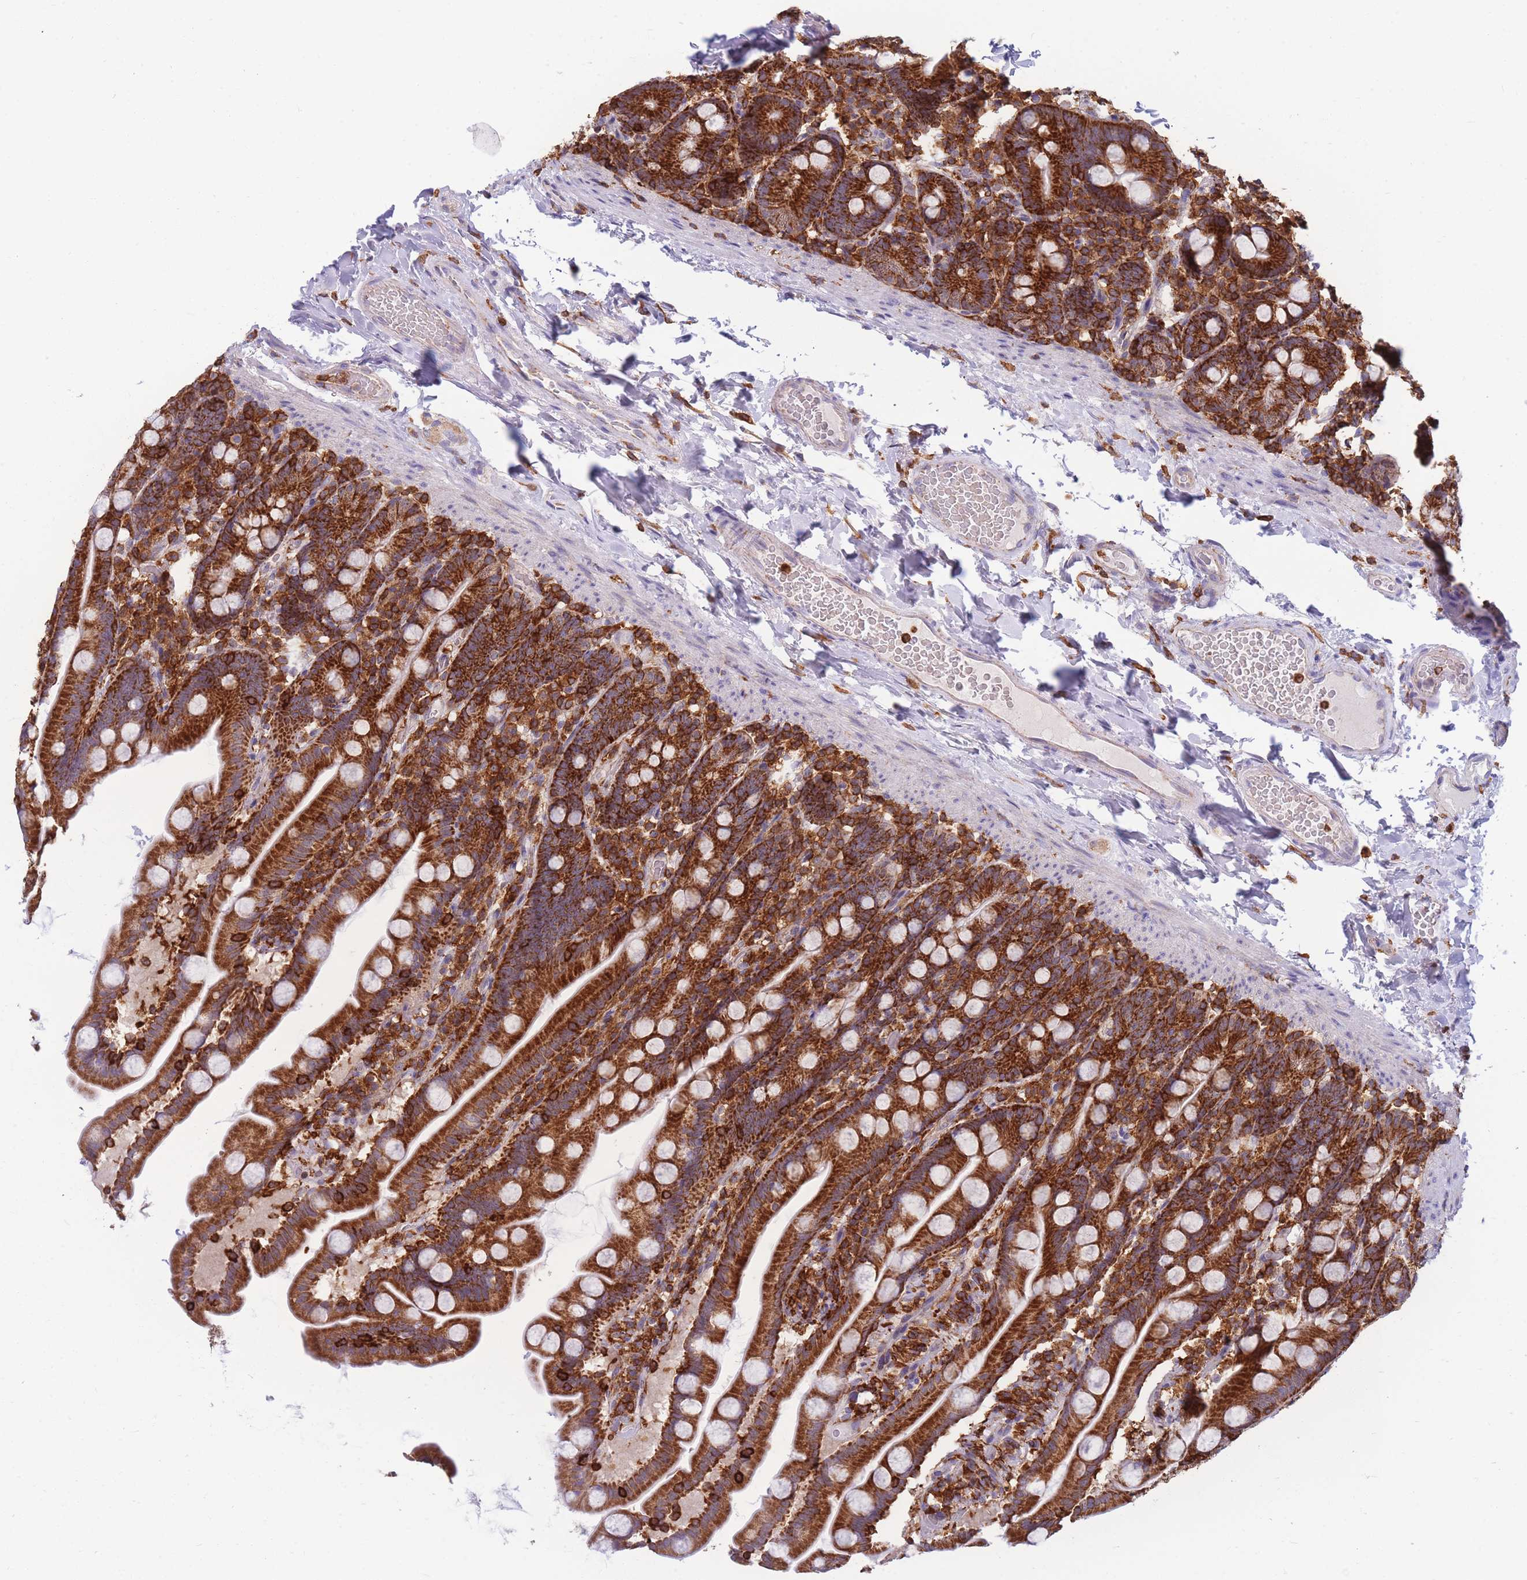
{"staining": {"intensity": "strong", "quantity": ">75%", "location": "cytoplasmic/membranous"}, "tissue": "small intestine", "cell_type": "Glandular cells", "image_type": "normal", "snomed": [{"axis": "morphology", "description": "Normal tissue, NOS"}, {"axis": "topography", "description": "Small intestine"}], "caption": "Brown immunohistochemical staining in normal human small intestine reveals strong cytoplasmic/membranous expression in about >75% of glandular cells. (Brightfield microscopy of DAB IHC at high magnification).", "gene": "MRPL54", "patient": {"sex": "female", "age": 68}}